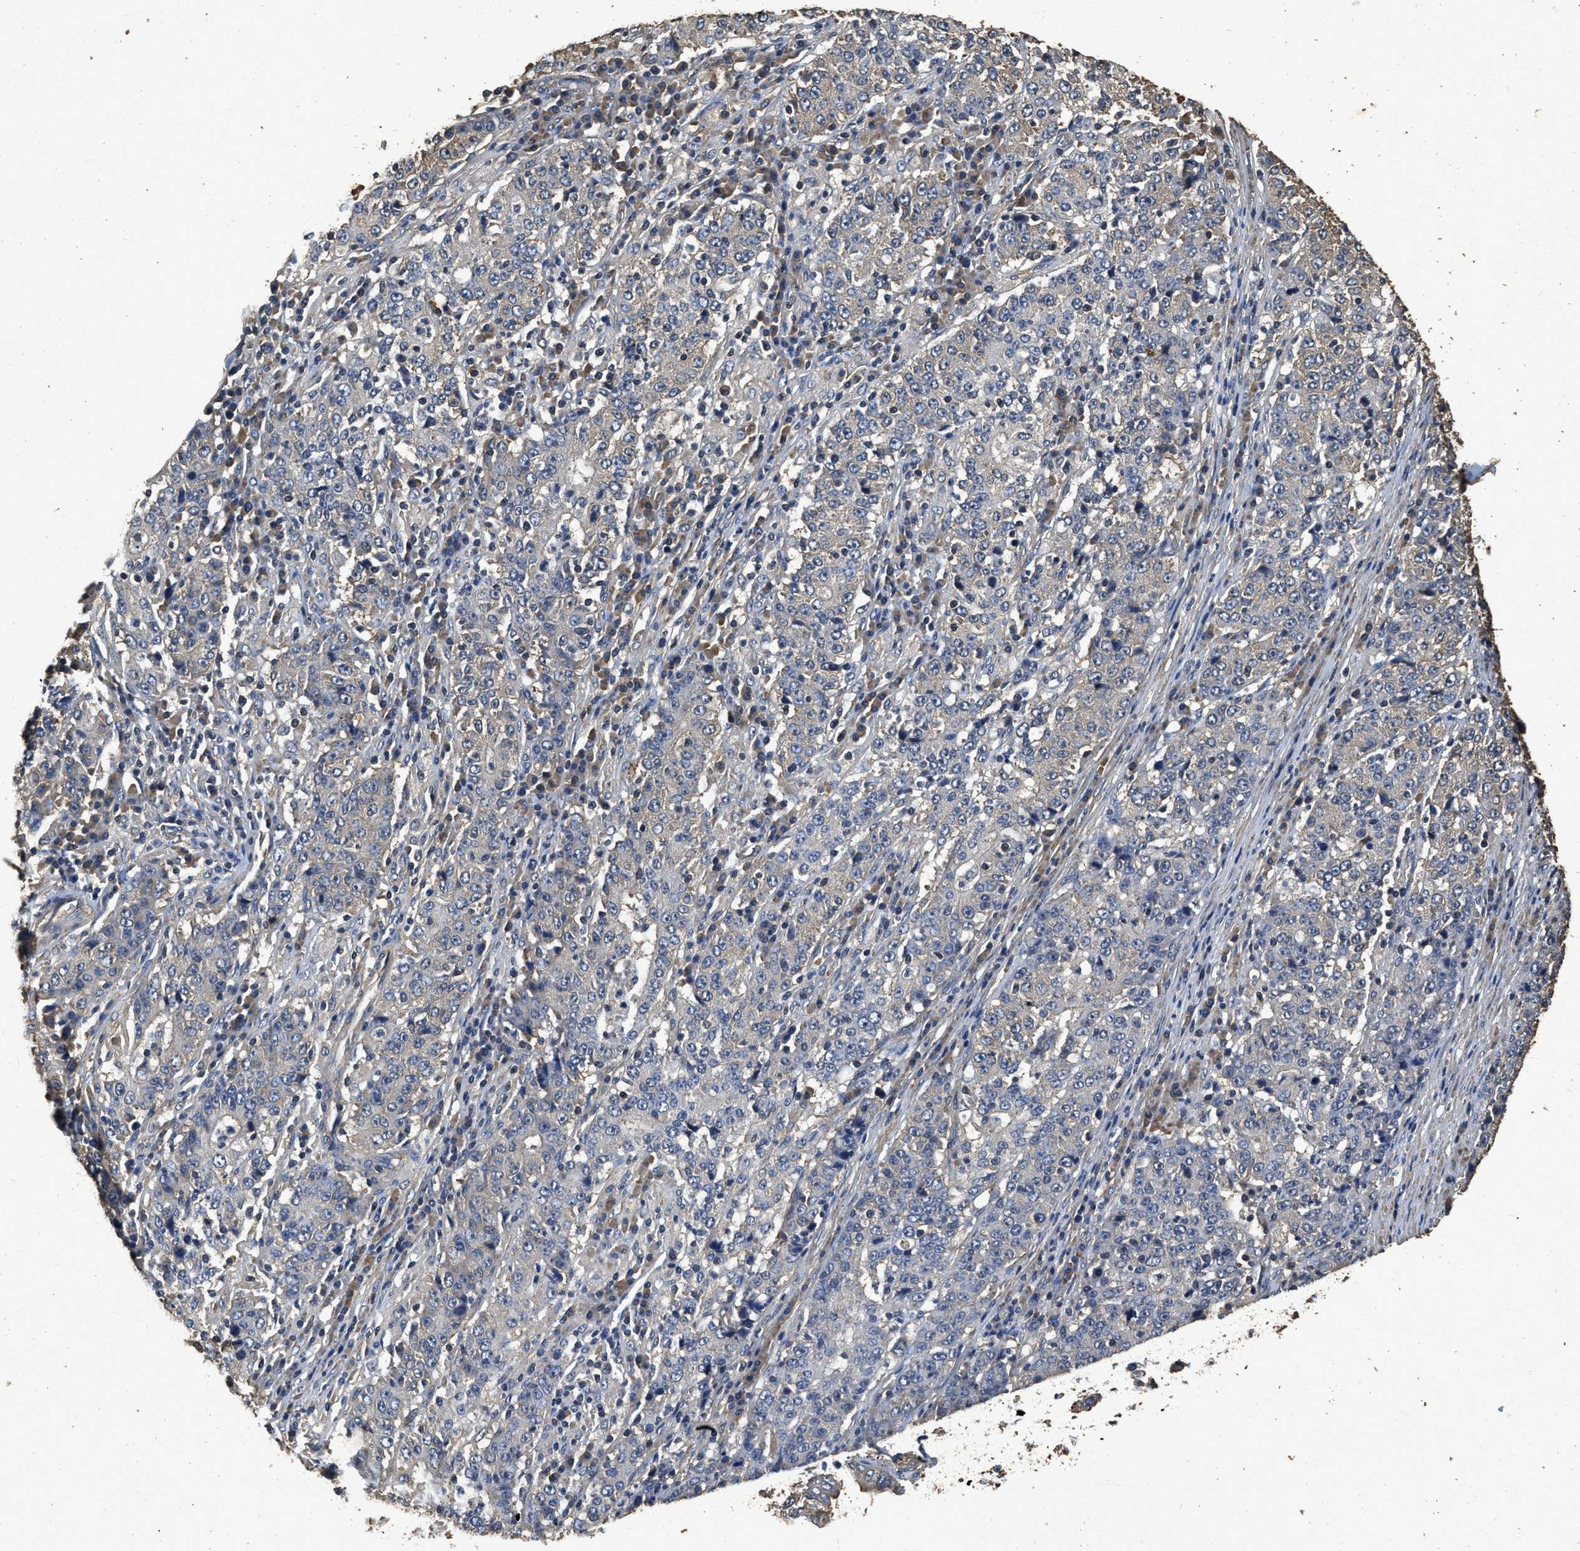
{"staining": {"intensity": "negative", "quantity": "none", "location": "none"}, "tissue": "stomach cancer", "cell_type": "Tumor cells", "image_type": "cancer", "snomed": [{"axis": "morphology", "description": "Adenocarcinoma, NOS"}, {"axis": "topography", "description": "Stomach"}], "caption": "Micrograph shows no protein staining in tumor cells of stomach cancer (adenocarcinoma) tissue.", "gene": "MIB1", "patient": {"sex": "female", "age": 65}}